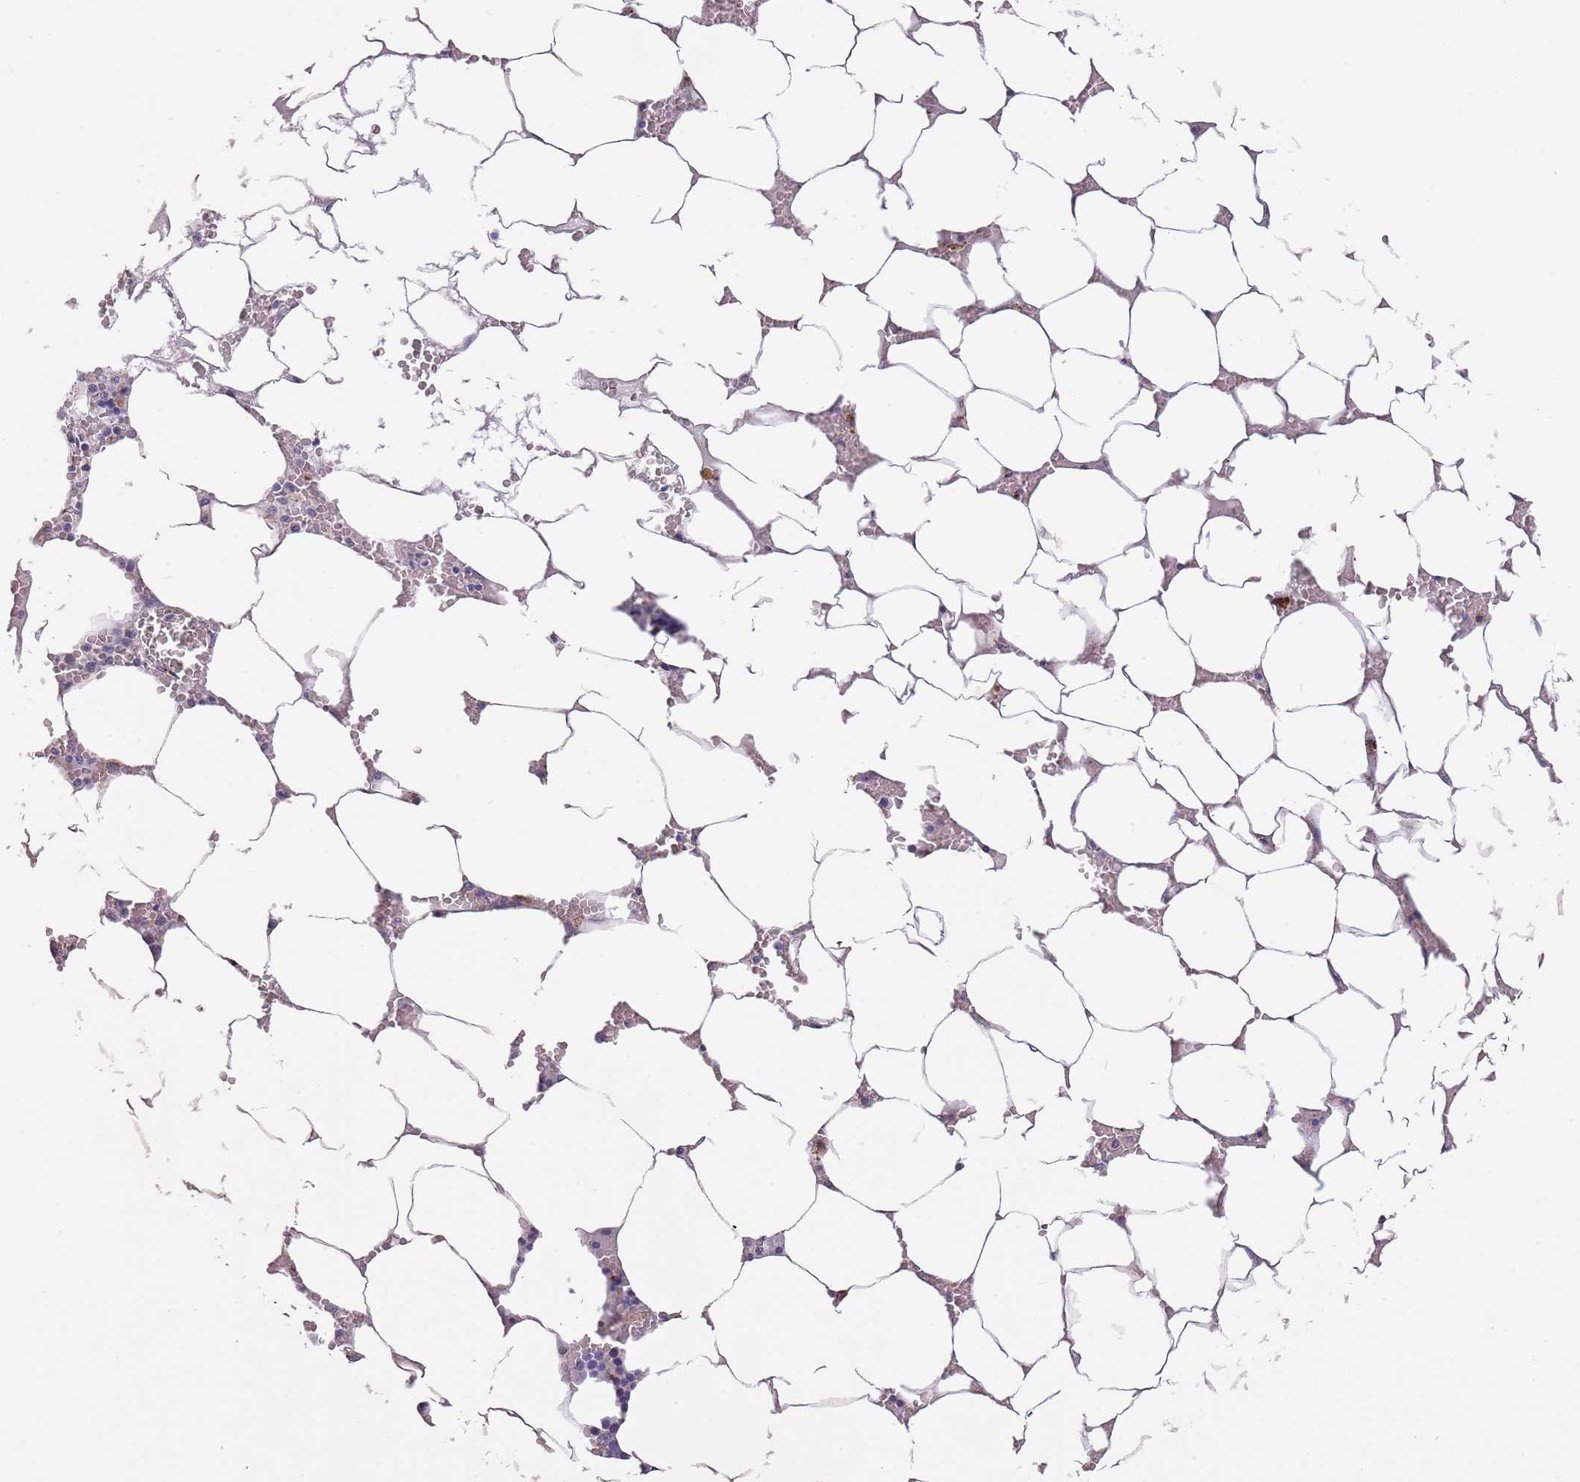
{"staining": {"intensity": "negative", "quantity": "none", "location": "none"}, "tissue": "bone marrow", "cell_type": "Hematopoietic cells", "image_type": "normal", "snomed": [{"axis": "morphology", "description": "Normal tissue, NOS"}, {"axis": "topography", "description": "Bone marrow"}], "caption": "High power microscopy photomicrograph of an immunohistochemistry micrograph of unremarkable bone marrow, revealing no significant positivity in hematopoietic cells.", "gene": "MAN1C1", "patient": {"sex": "male", "age": 70}}